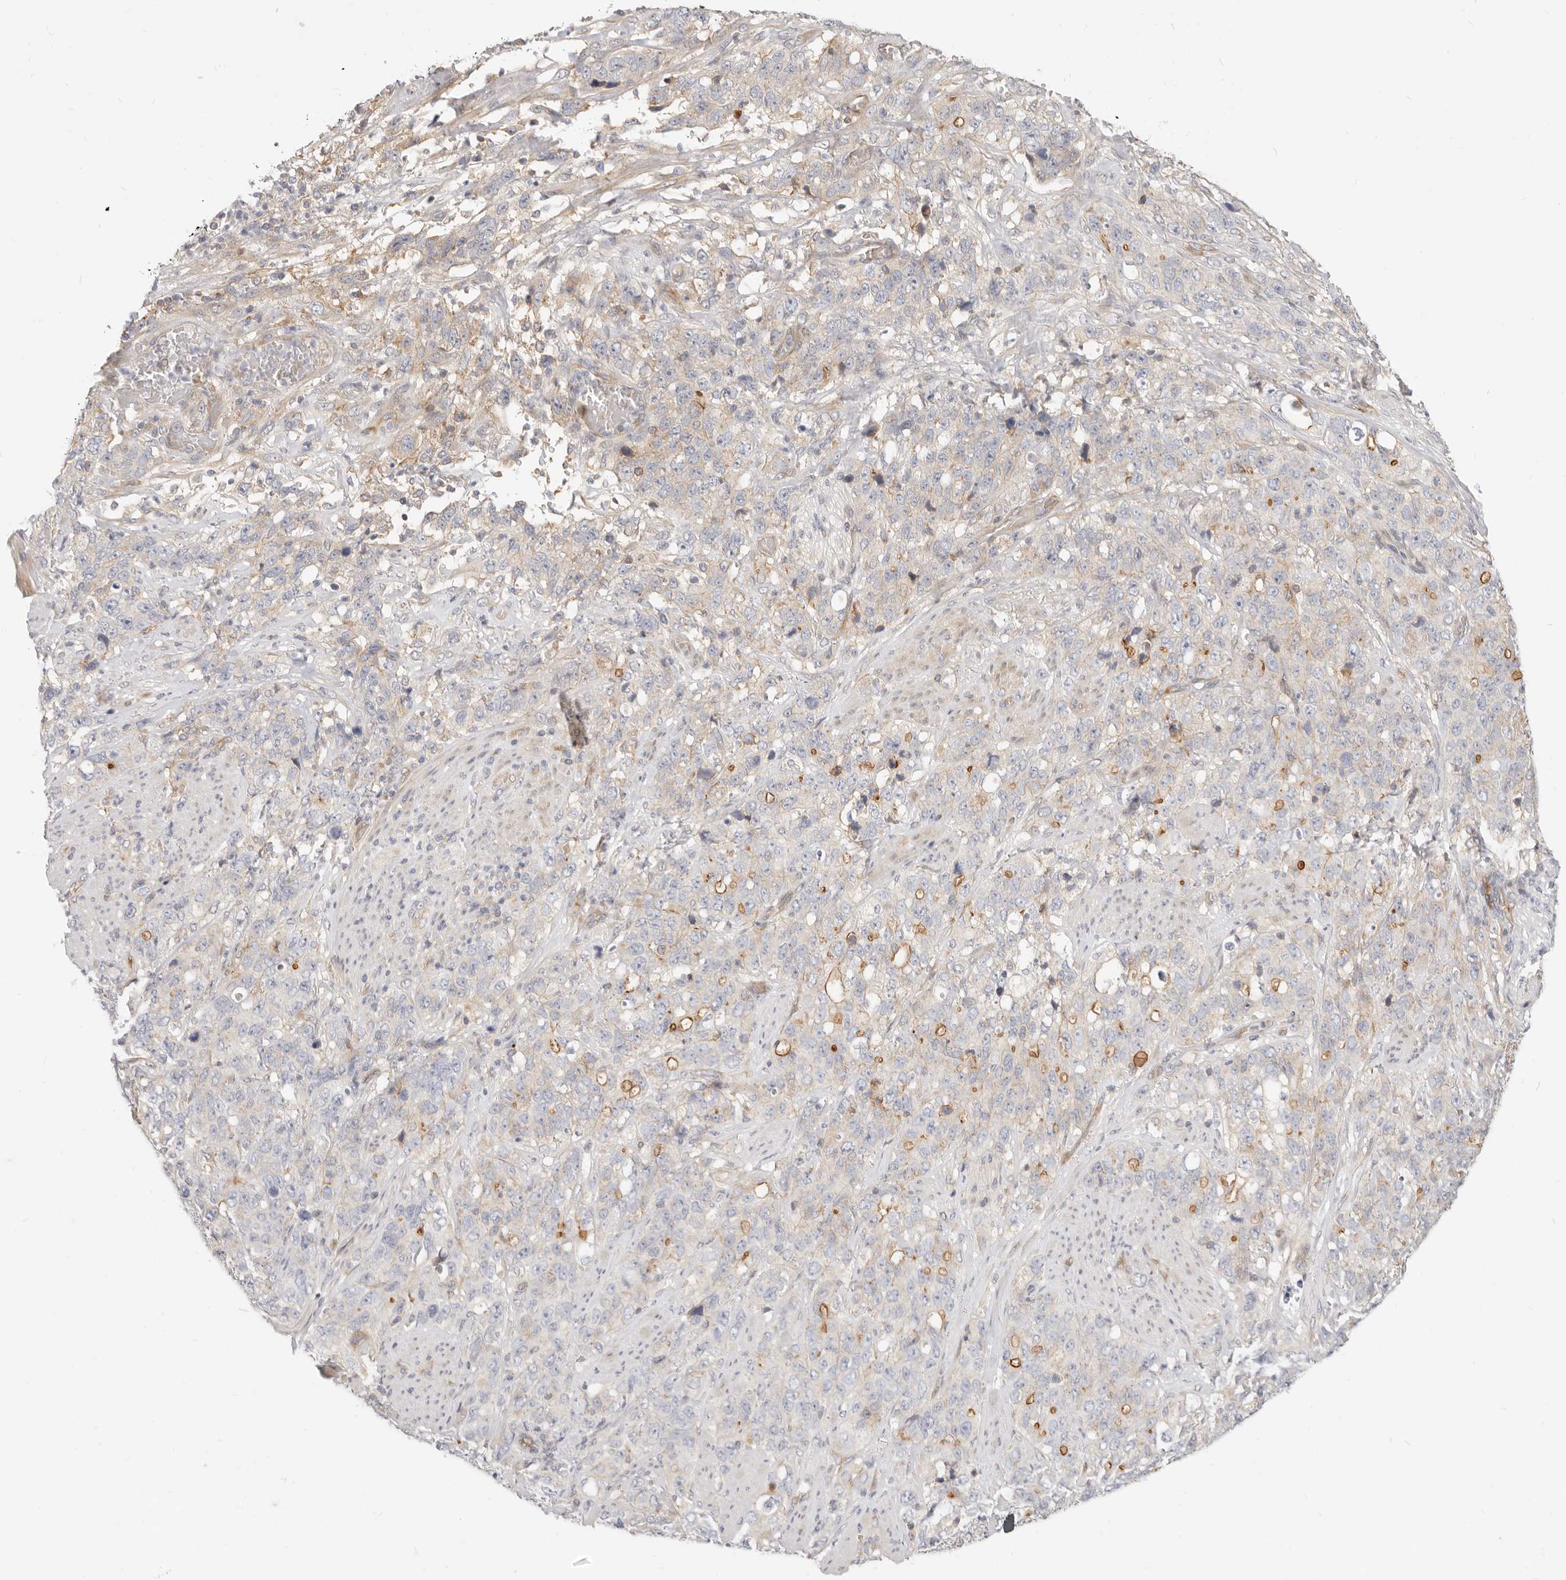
{"staining": {"intensity": "moderate", "quantity": "<25%", "location": "cytoplasmic/membranous"}, "tissue": "stomach cancer", "cell_type": "Tumor cells", "image_type": "cancer", "snomed": [{"axis": "morphology", "description": "Adenocarcinoma, NOS"}, {"axis": "topography", "description": "Stomach"}], "caption": "Moderate cytoplasmic/membranous staining is appreciated in approximately <25% of tumor cells in stomach cancer (adenocarcinoma). The staining was performed using DAB (3,3'-diaminobenzidine) to visualize the protein expression in brown, while the nuclei were stained in blue with hematoxylin (Magnification: 20x).", "gene": "LTB4R2", "patient": {"sex": "male", "age": 48}}